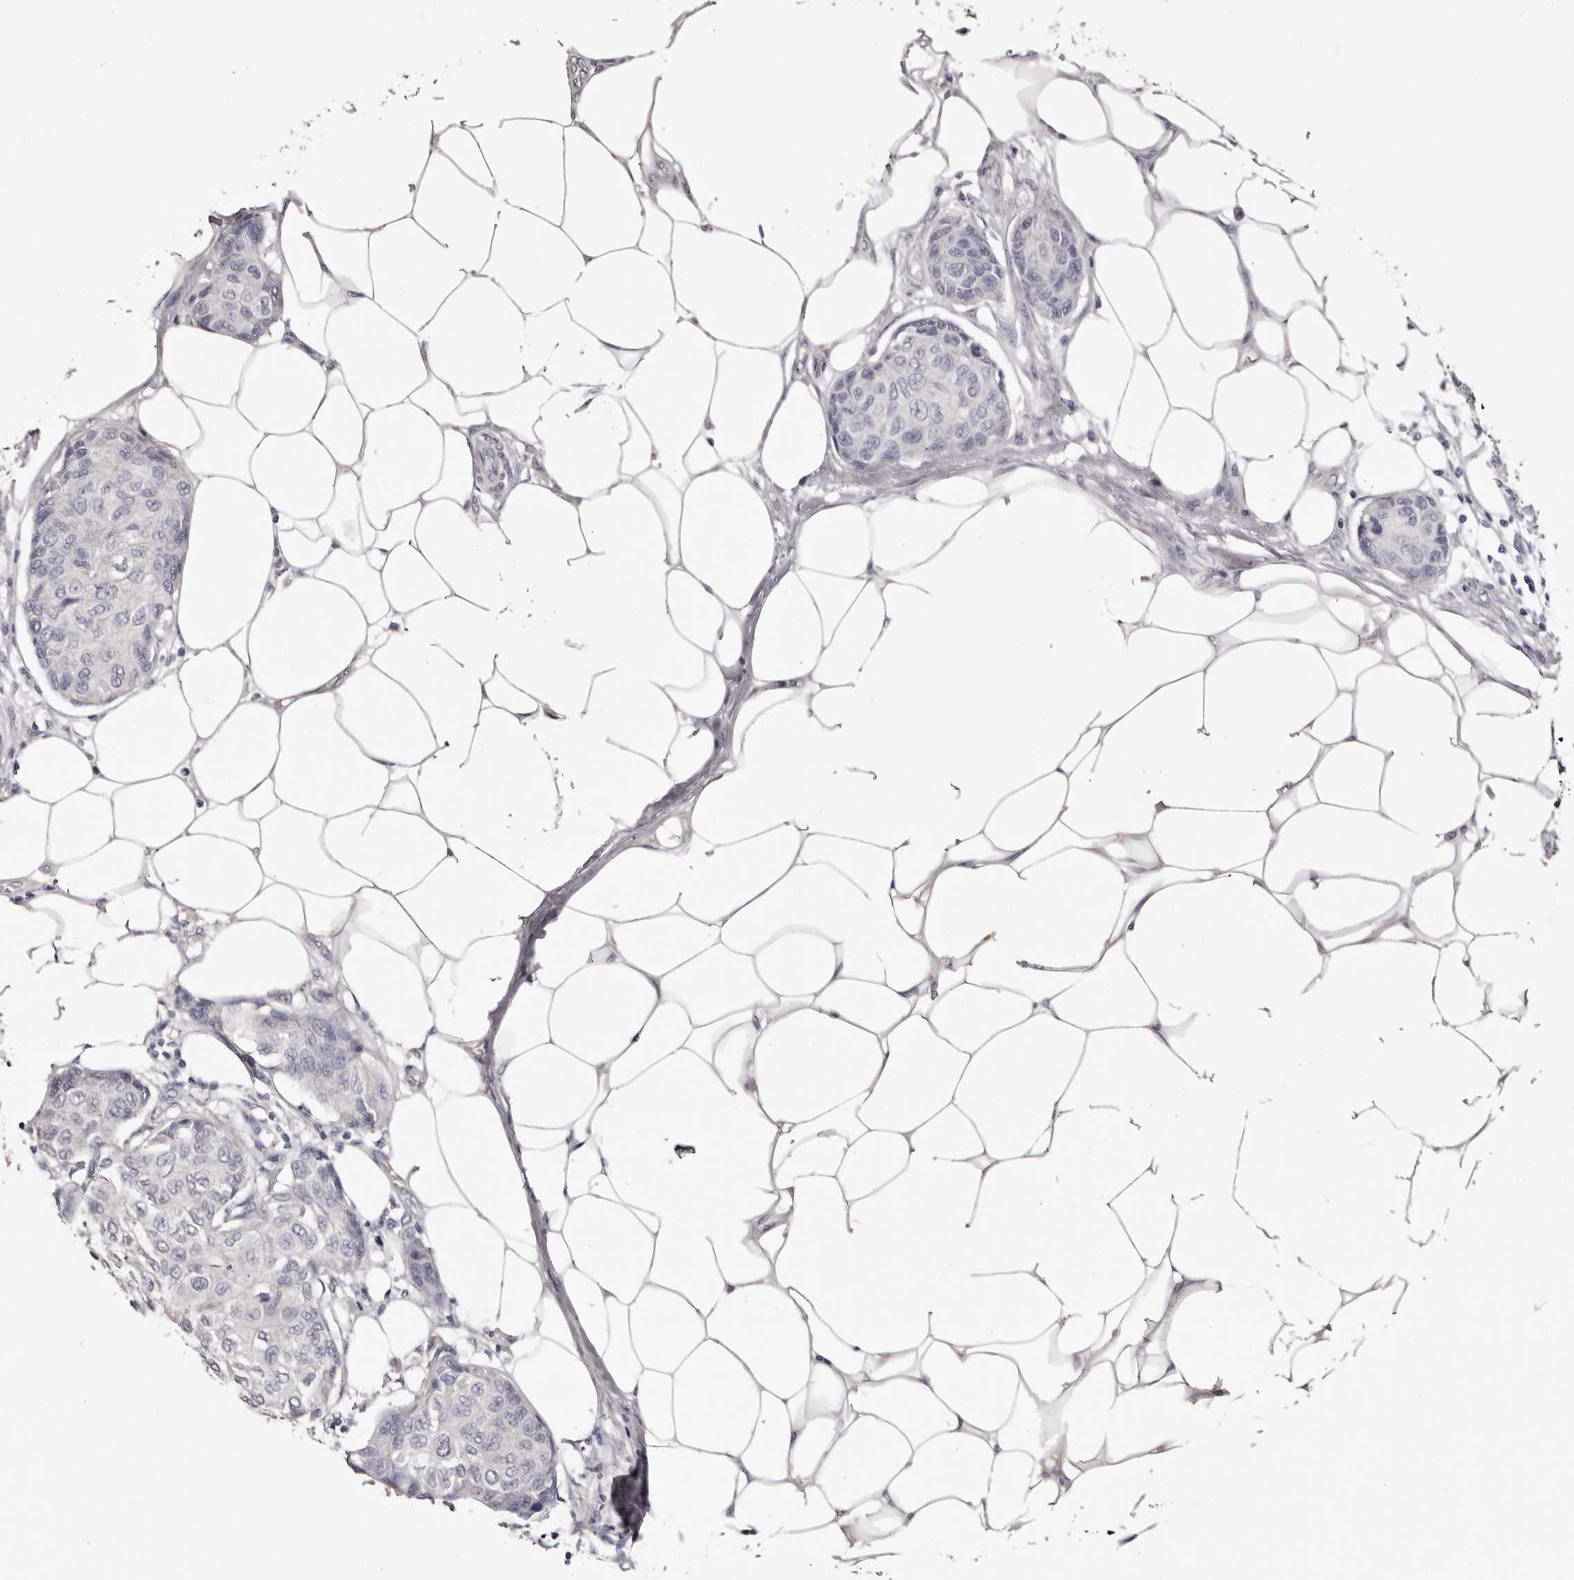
{"staining": {"intensity": "negative", "quantity": "none", "location": "none"}, "tissue": "breast cancer", "cell_type": "Tumor cells", "image_type": "cancer", "snomed": [{"axis": "morphology", "description": "Duct carcinoma"}, {"axis": "topography", "description": "Breast"}], "caption": "Breast cancer was stained to show a protein in brown. There is no significant expression in tumor cells.", "gene": "ETNK1", "patient": {"sex": "female", "age": 80}}